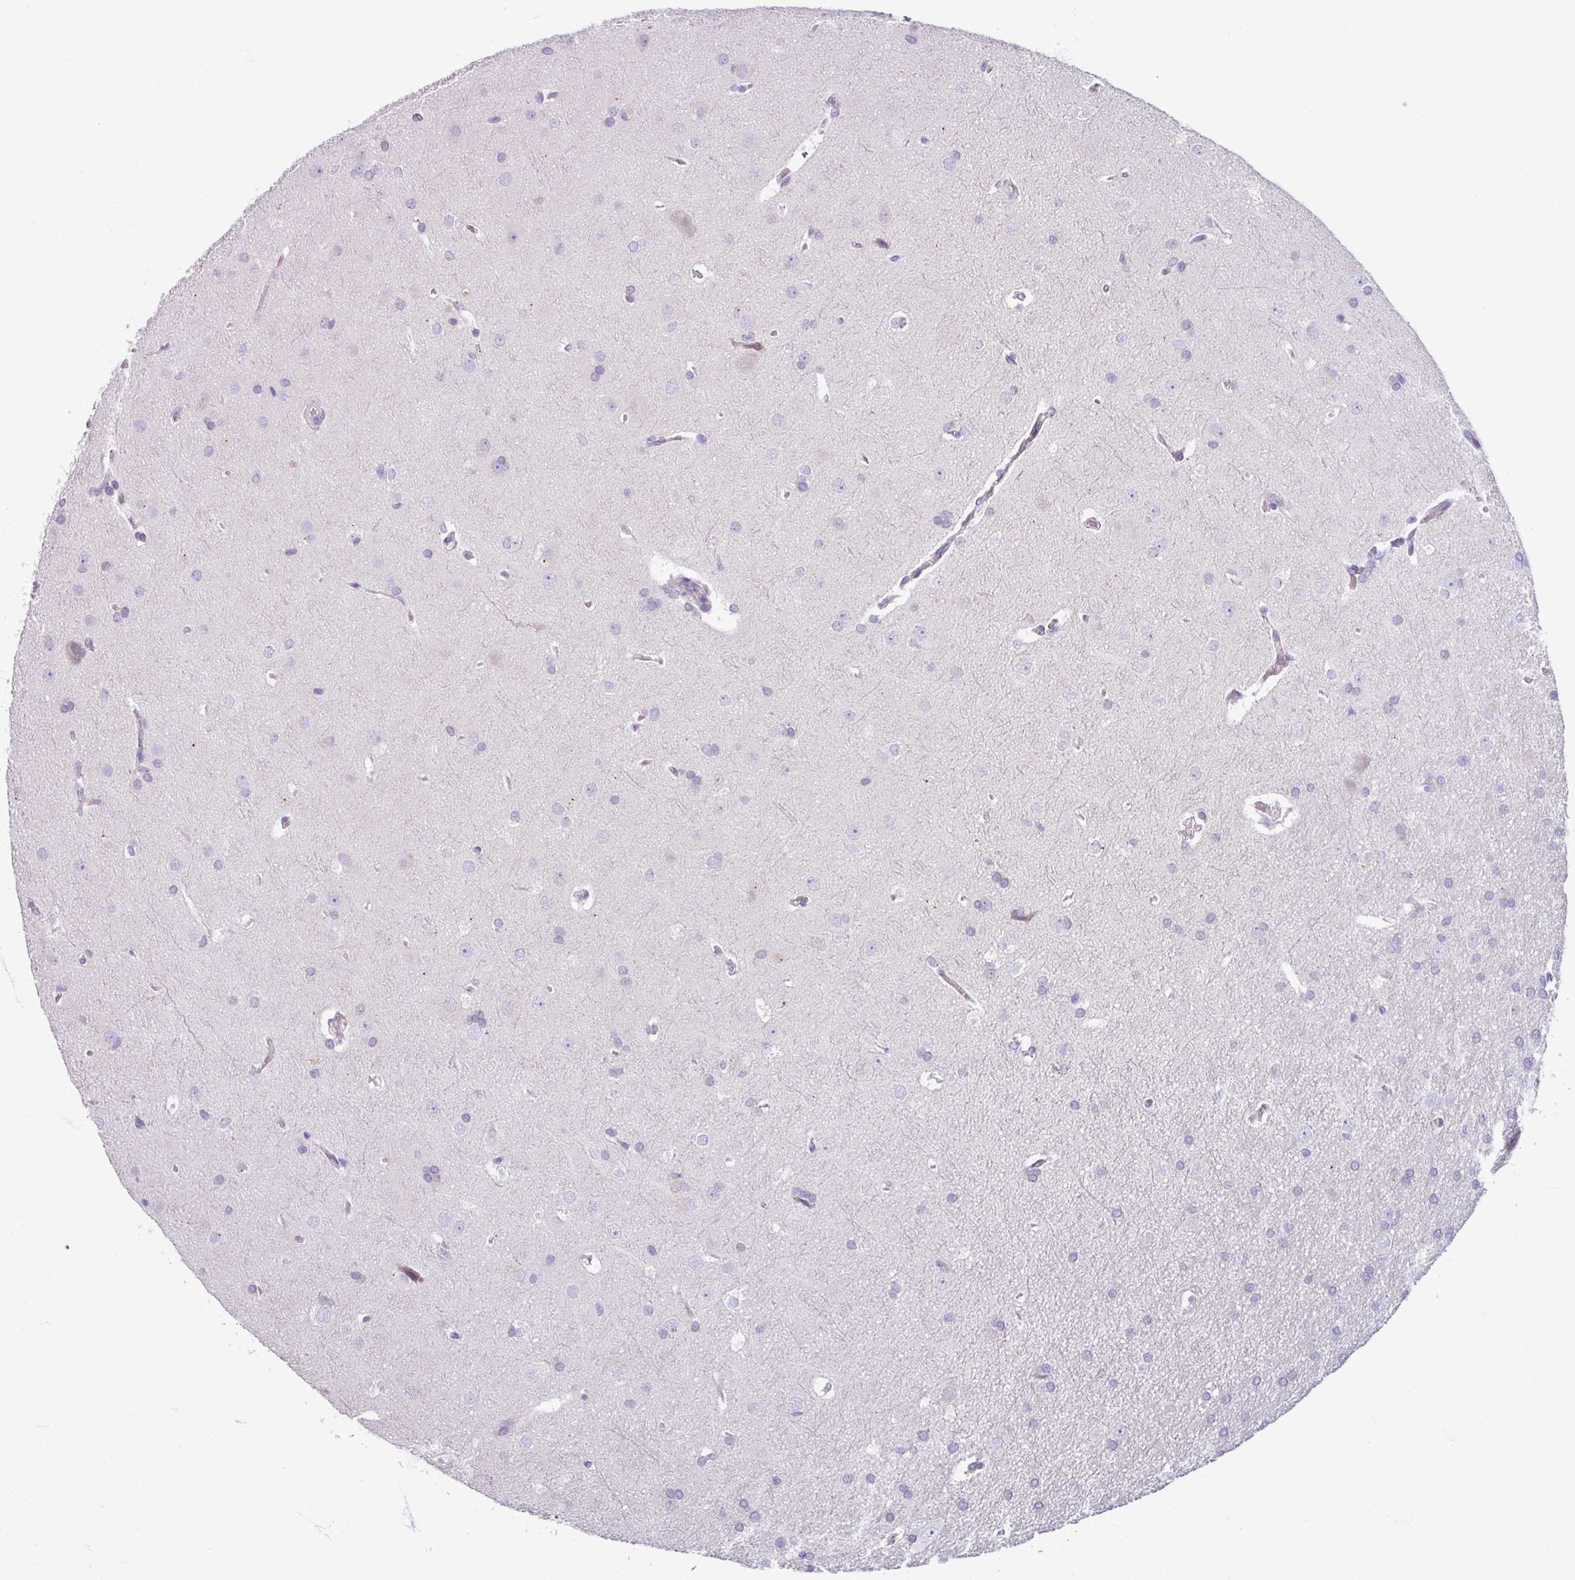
{"staining": {"intensity": "negative", "quantity": "none", "location": "none"}, "tissue": "glioma", "cell_type": "Tumor cells", "image_type": "cancer", "snomed": [{"axis": "morphology", "description": "Glioma, malignant, Low grade"}, {"axis": "topography", "description": "Brain"}], "caption": "This is a photomicrograph of immunohistochemistry (IHC) staining of malignant glioma (low-grade), which shows no positivity in tumor cells.", "gene": "SMIM11", "patient": {"sex": "female", "age": 34}}